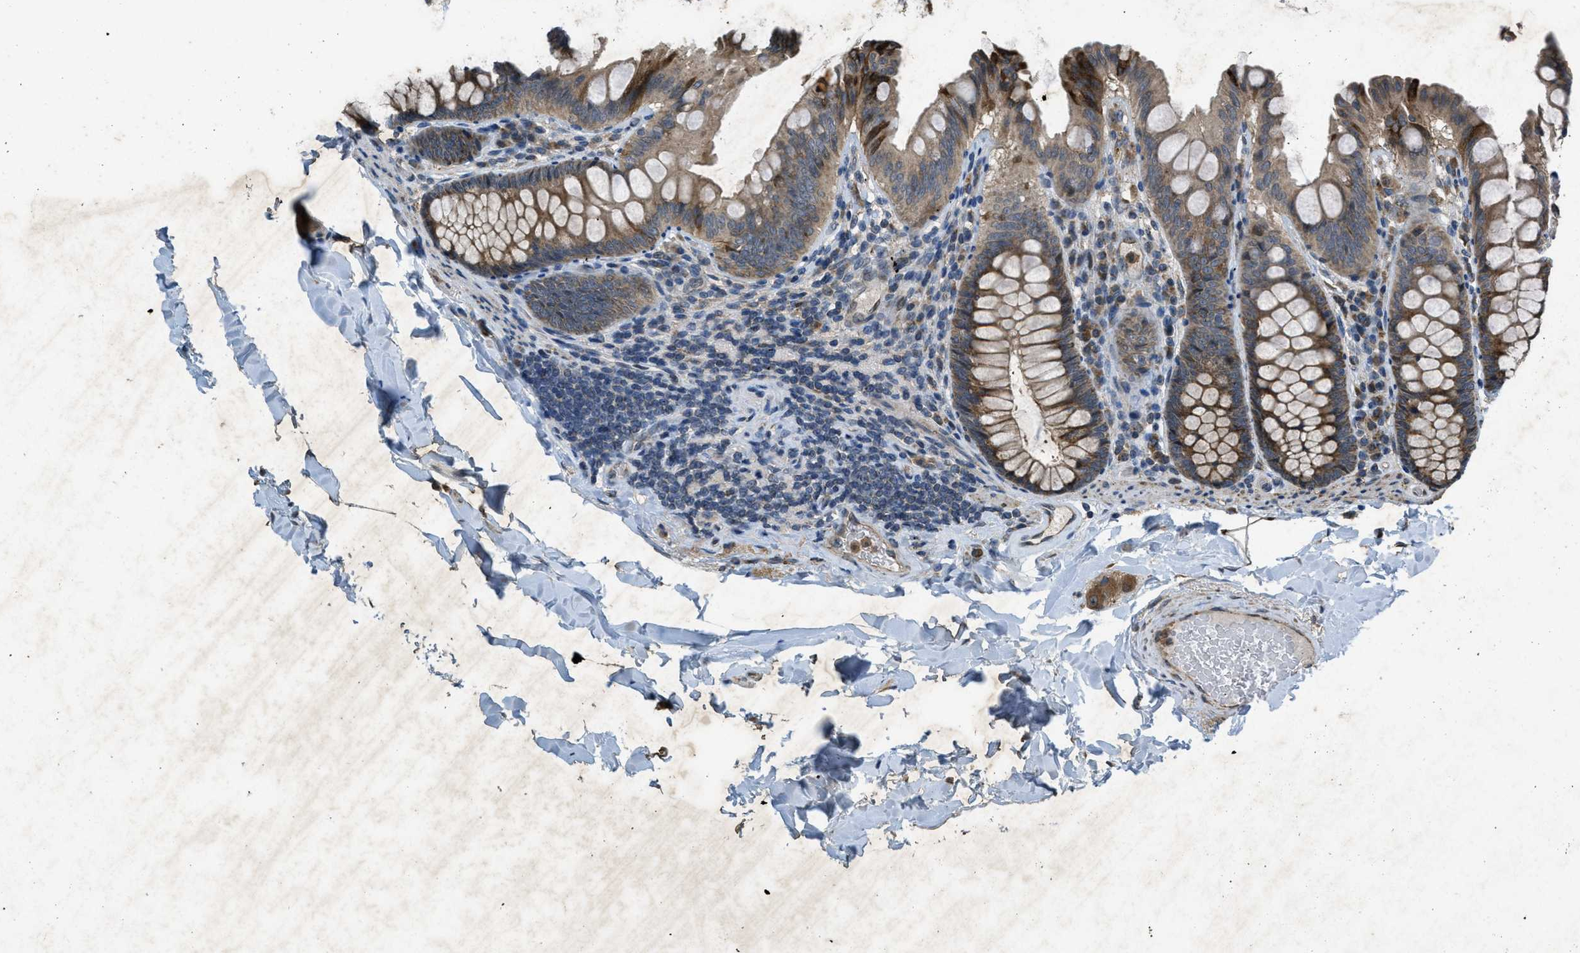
{"staining": {"intensity": "moderate", "quantity": ">75%", "location": "cytoplasmic/membranous"}, "tissue": "colon", "cell_type": "Endothelial cells", "image_type": "normal", "snomed": [{"axis": "morphology", "description": "Normal tissue, NOS"}, {"axis": "topography", "description": "Colon"}], "caption": "Immunohistochemistry (IHC) (DAB) staining of benign colon demonstrates moderate cytoplasmic/membranous protein positivity in about >75% of endothelial cells.", "gene": "PPP1R15A", "patient": {"sex": "female", "age": 61}}